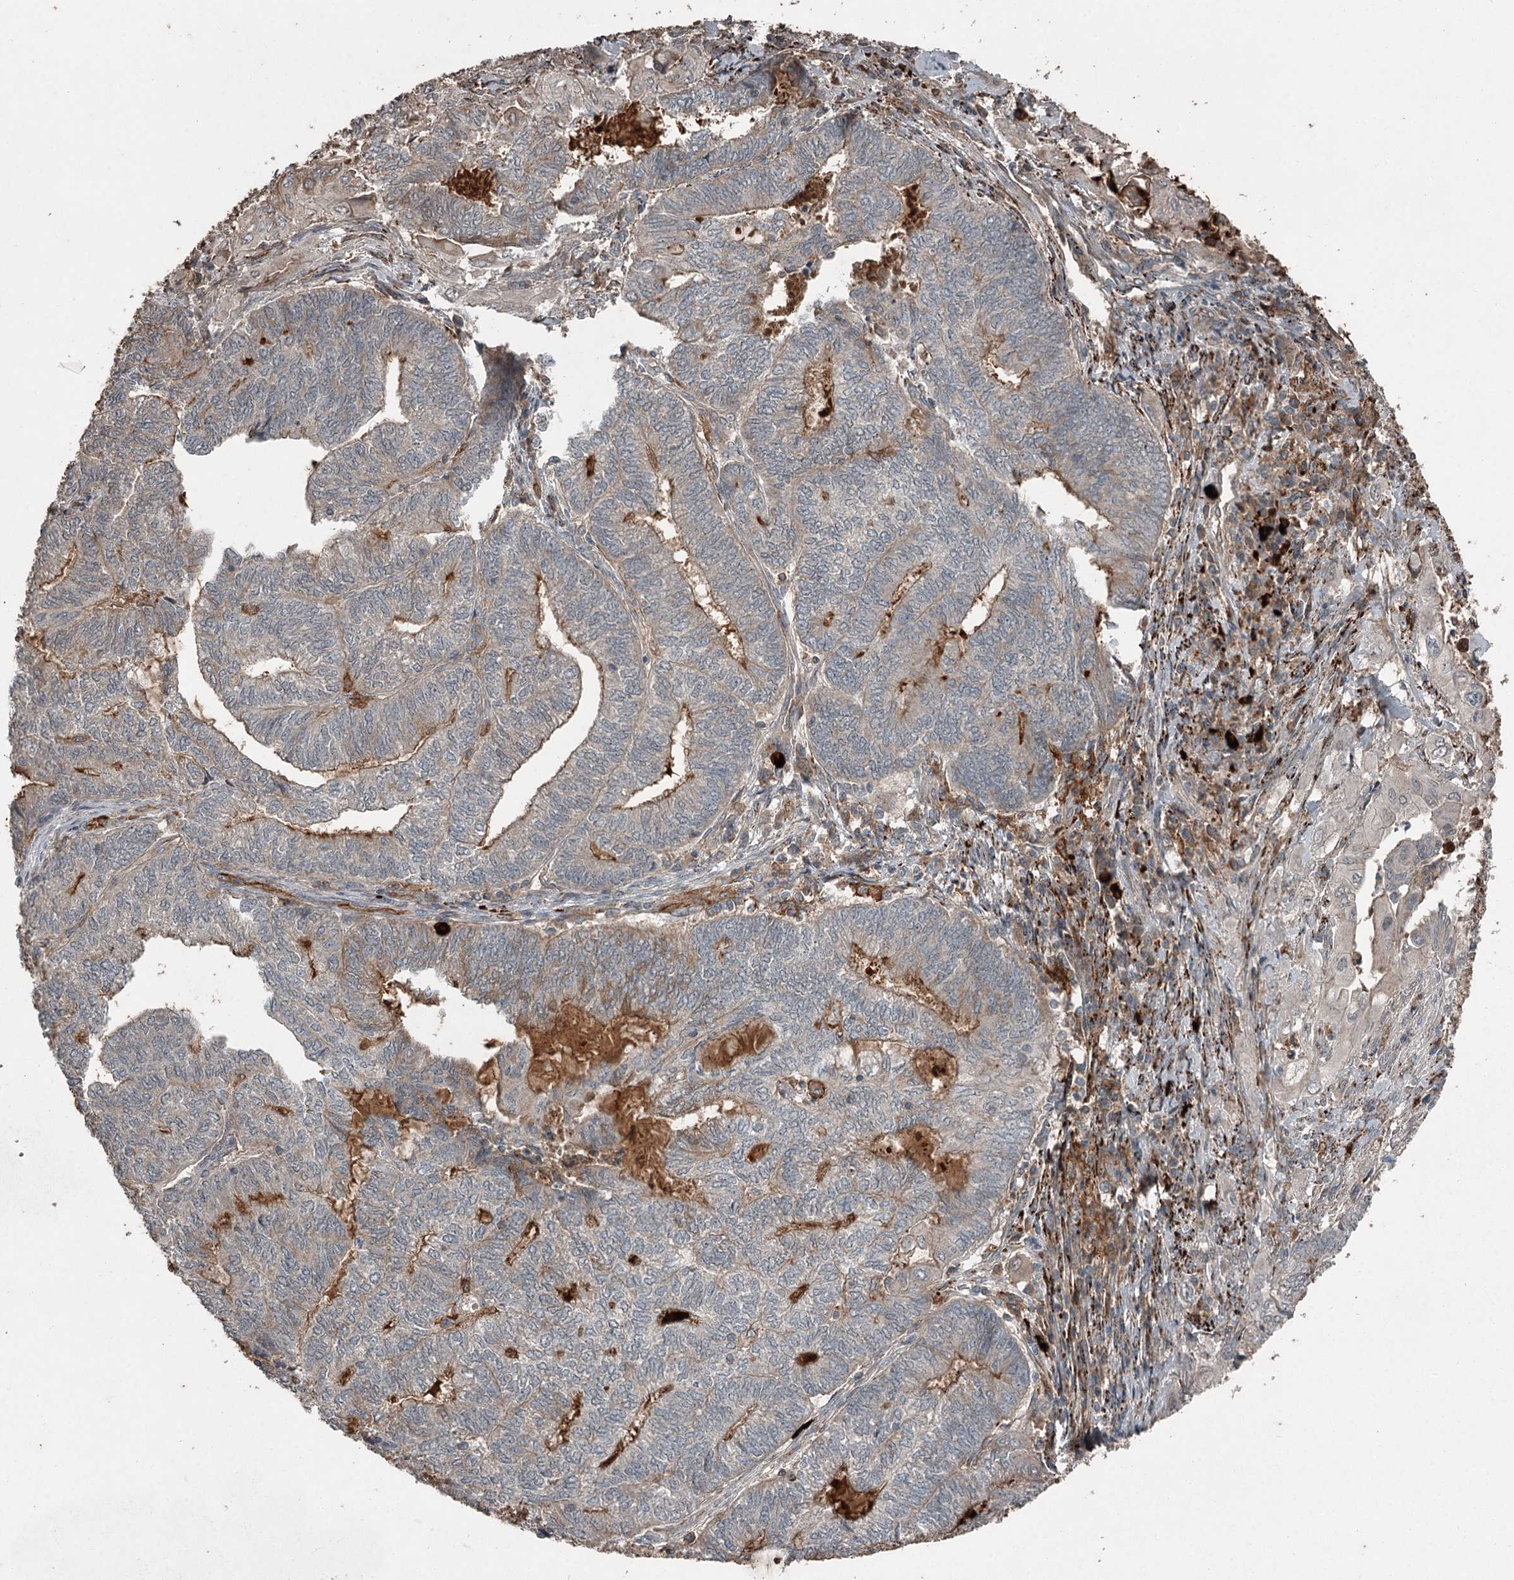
{"staining": {"intensity": "negative", "quantity": "none", "location": "none"}, "tissue": "endometrial cancer", "cell_type": "Tumor cells", "image_type": "cancer", "snomed": [{"axis": "morphology", "description": "Adenocarcinoma, NOS"}, {"axis": "topography", "description": "Uterus"}, {"axis": "topography", "description": "Endometrium"}], "caption": "This is an immunohistochemistry image of adenocarcinoma (endometrial). There is no staining in tumor cells.", "gene": "SLC39A8", "patient": {"sex": "female", "age": 70}}